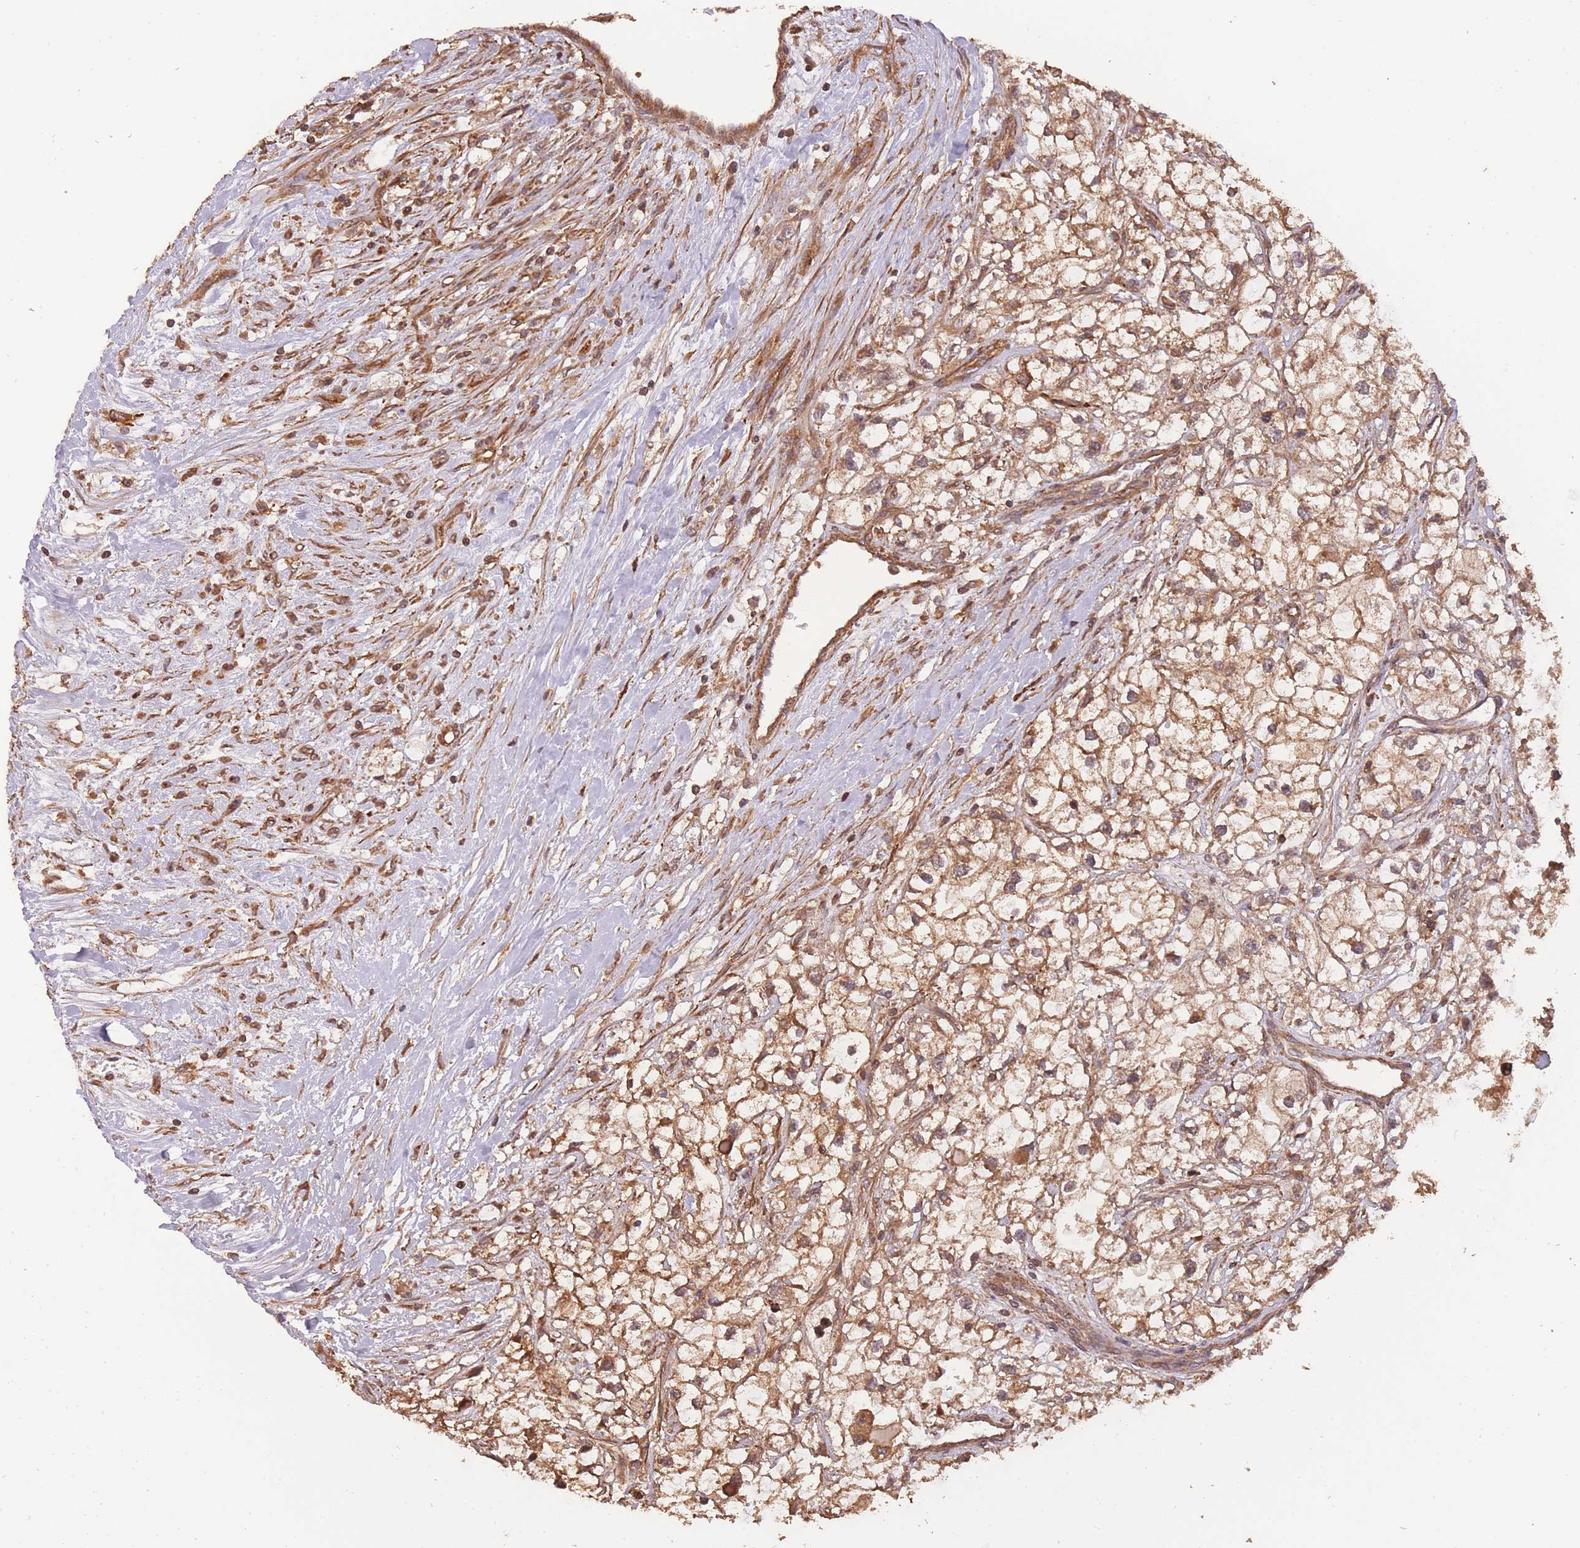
{"staining": {"intensity": "moderate", "quantity": "25%-75%", "location": "cytoplasmic/membranous"}, "tissue": "renal cancer", "cell_type": "Tumor cells", "image_type": "cancer", "snomed": [{"axis": "morphology", "description": "Adenocarcinoma, NOS"}, {"axis": "topography", "description": "Kidney"}], "caption": "DAB immunohistochemical staining of human adenocarcinoma (renal) exhibits moderate cytoplasmic/membranous protein expression in approximately 25%-75% of tumor cells. (DAB = brown stain, brightfield microscopy at high magnification).", "gene": "ARMH3", "patient": {"sex": "male", "age": 59}}